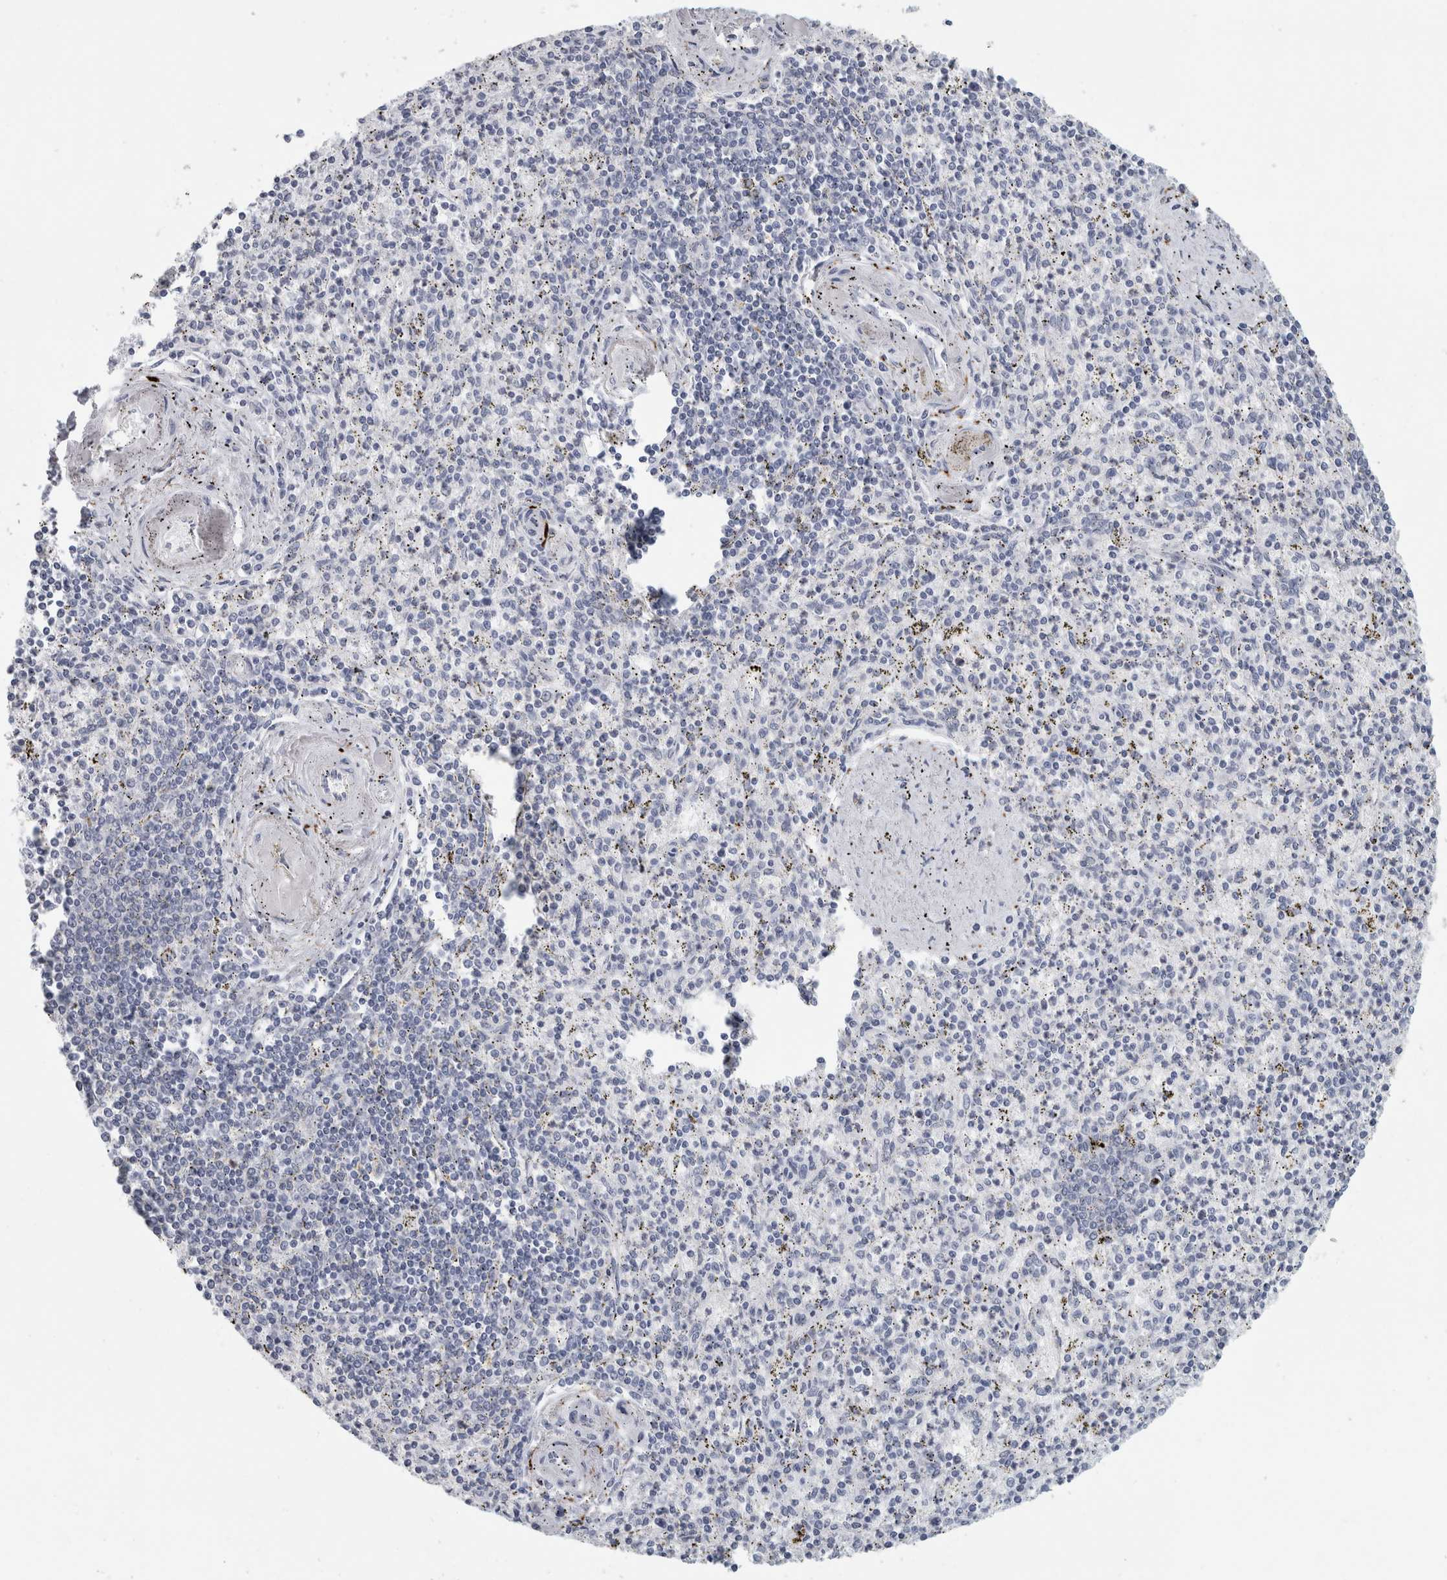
{"staining": {"intensity": "negative", "quantity": "none", "location": "none"}, "tissue": "spleen", "cell_type": "Cells in red pulp", "image_type": "normal", "snomed": [{"axis": "morphology", "description": "Normal tissue, NOS"}, {"axis": "topography", "description": "Spleen"}], "caption": "Immunohistochemistry histopathology image of unremarkable spleen: human spleen stained with DAB (3,3'-diaminobenzidine) reveals no significant protein positivity in cells in red pulp. (Immunohistochemistry, brightfield microscopy, high magnification).", "gene": "CPE", "patient": {"sex": "male", "age": 72}}